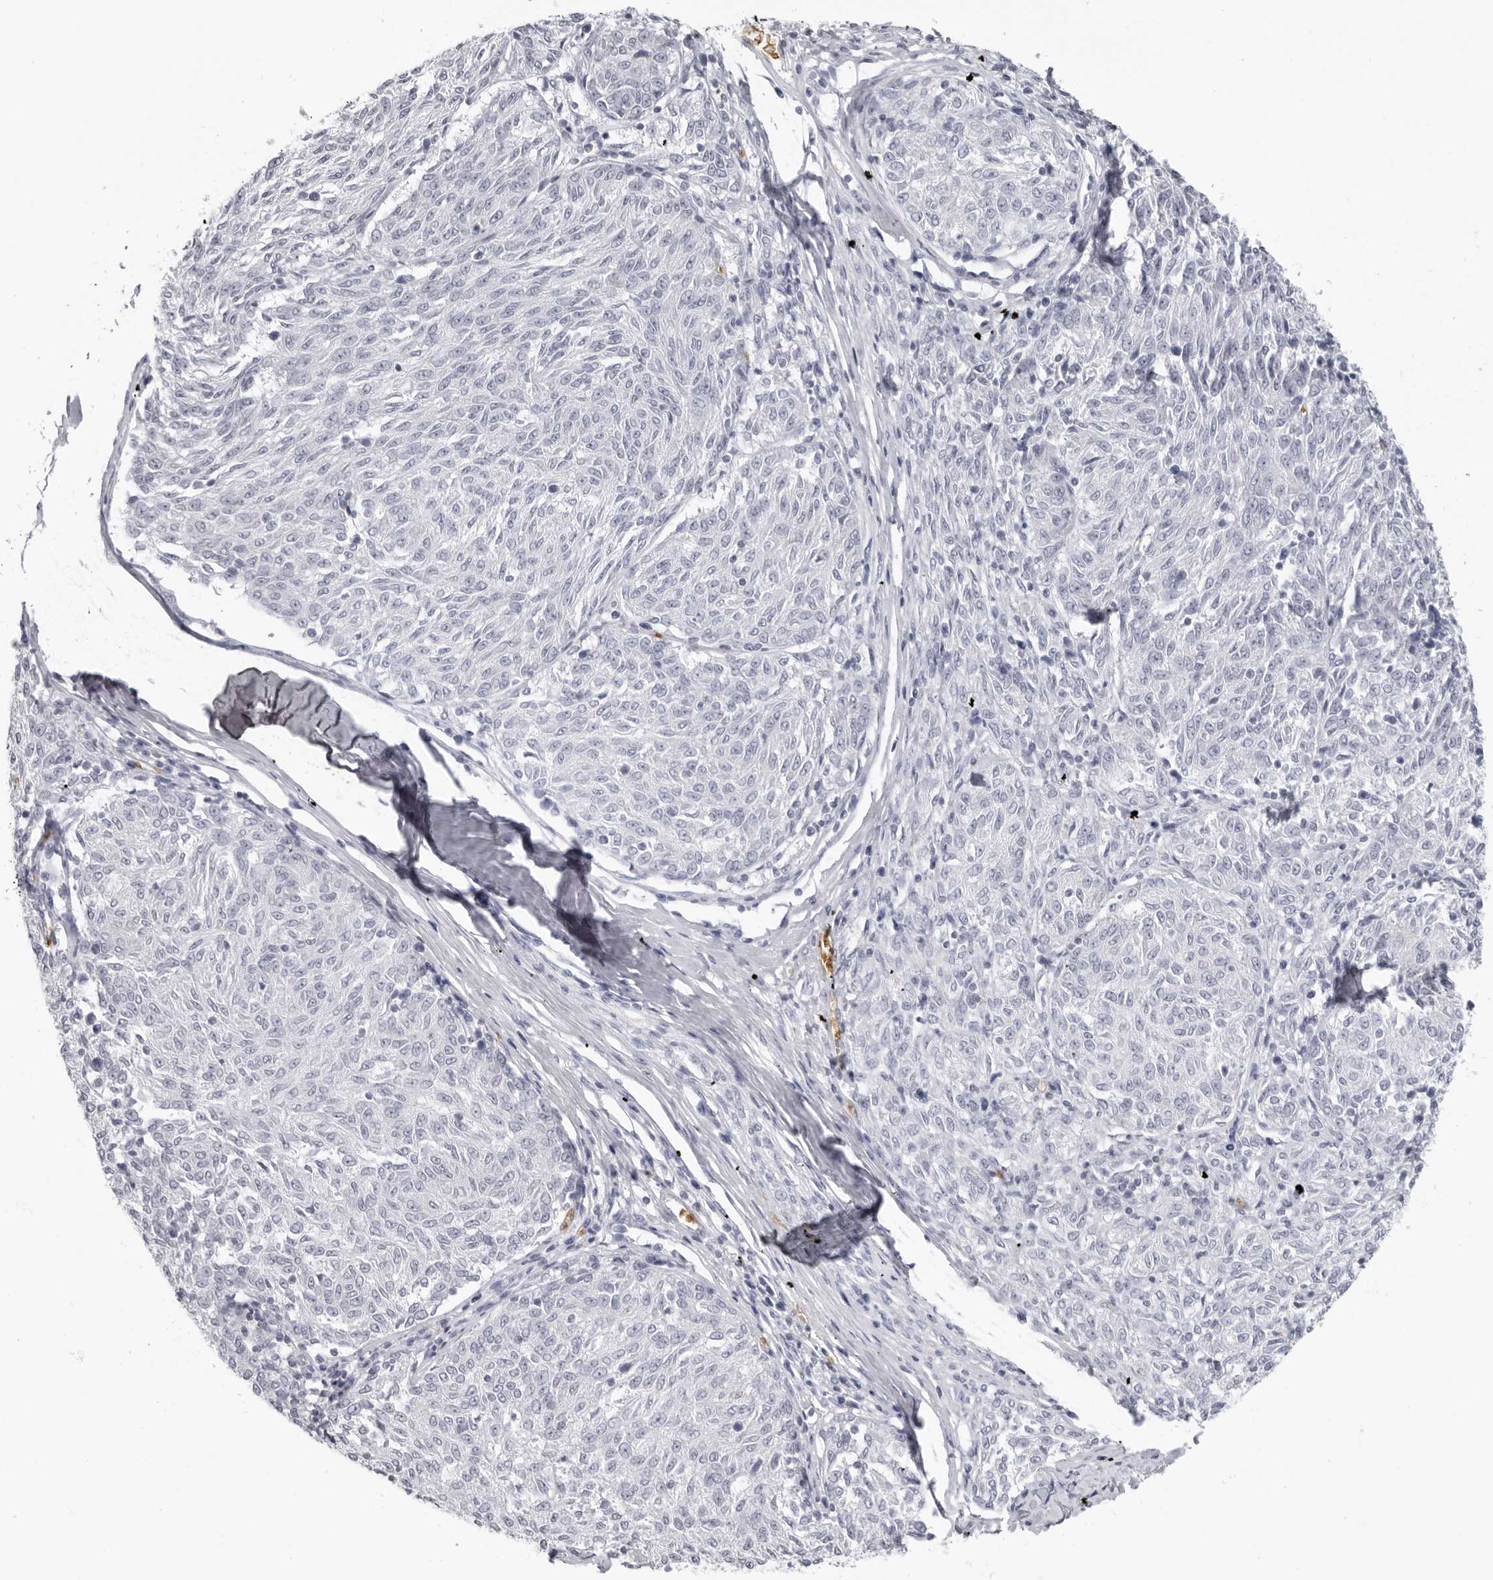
{"staining": {"intensity": "negative", "quantity": "none", "location": "none"}, "tissue": "melanoma", "cell_type": "Tumor cells", "image_type": "cancer", "snomed": [{"axis": "morphology", "description": "Malignant melanoma, NOS"}, {"axis": "topography", "description": "Skin"}], "caption": "Tumor cells are negative for protein expression in human melanoma. Nuclei are stained in blue.", "gene": "EPB41", "patient": {"sex": "female", "age": 72}}